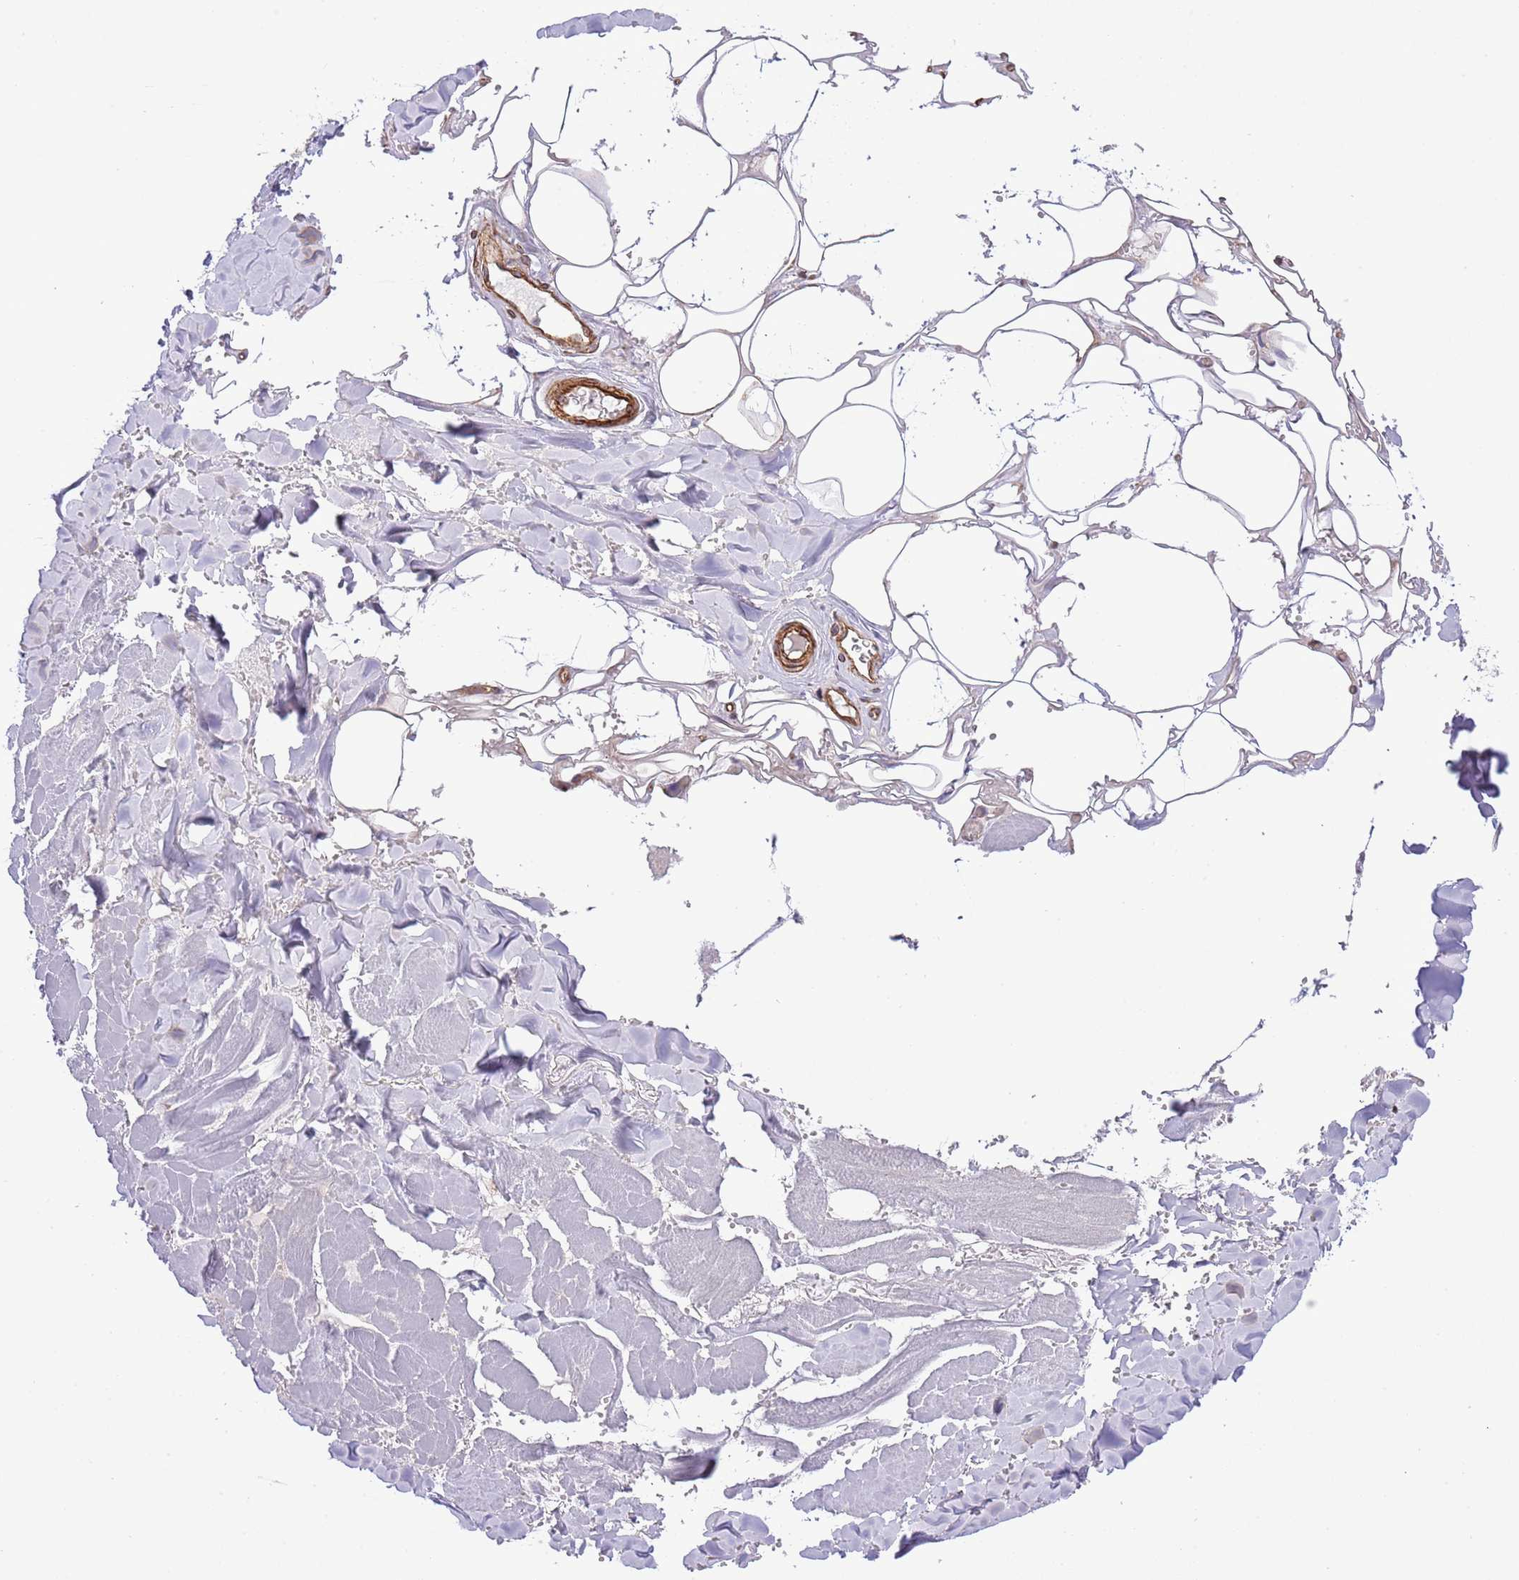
{"staining": {"intensity": "moderate", "quantity": ">75%", "location": "cytoplasmic/membranous"}, "tissue": "adipose tissue", "cell_type": "Adipocytes", "image_type": "normal", "snomed": [{"axis": "morphology", "description": "Normal tissue, NOS"}, {"axis": "topography", "description": "Salivary gland"}, {"axis": "topography", "description": "Peripheral nerve tissue"}], "caption": "This photomicrograph reveals unremarkable adipose tissue stained with IHC to label a protein in brown. The cytoplasmic/membranous of adipocytes show moderate positivity for the protein. Nuclei are counter-stained blue.", "gene": "NEK3", "patient": {"sex": "male", "age": 38}}